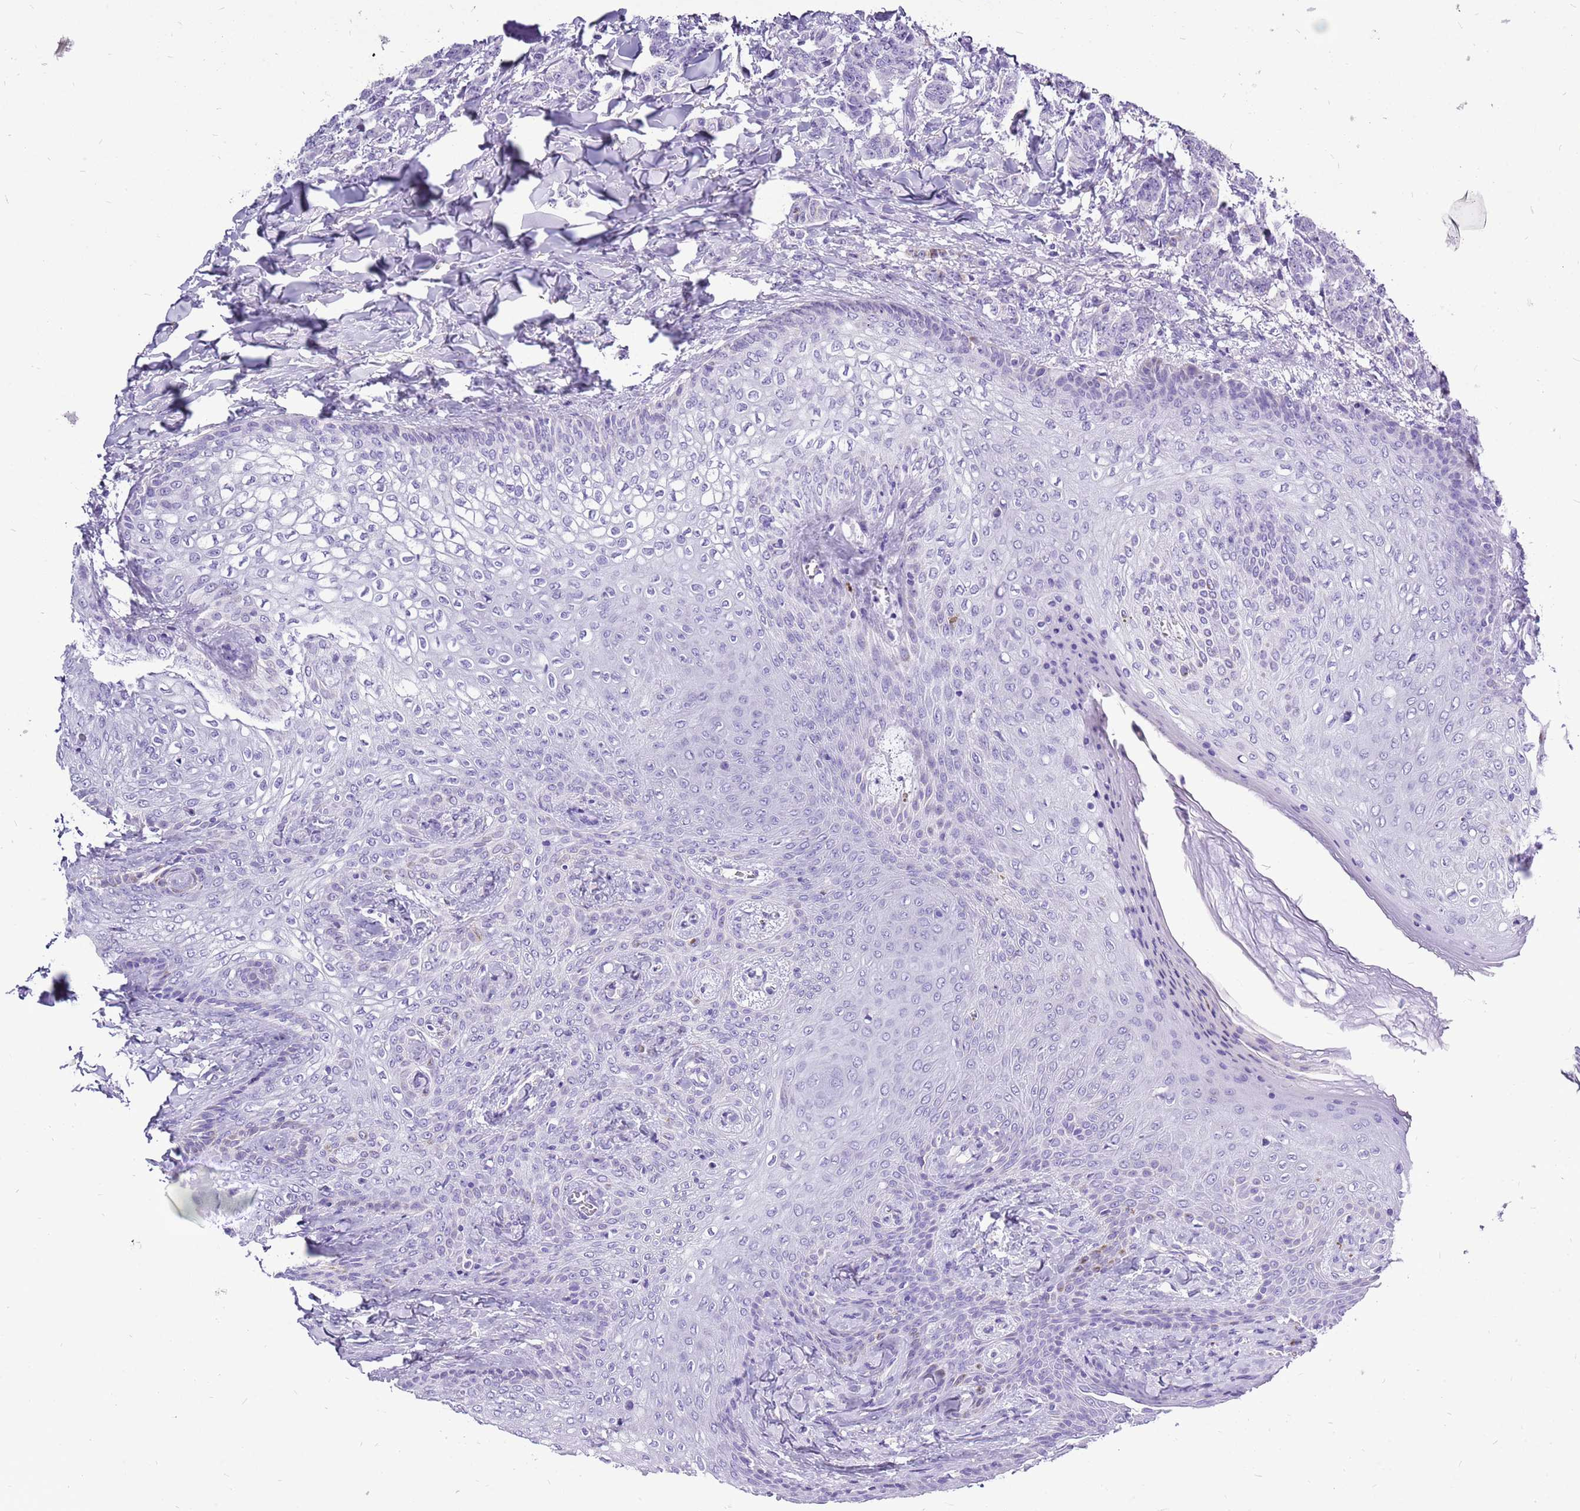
{"staining": {"intensity": "negative", "quantity": "none", "location": "none"}, "tissue": "breast cancer", "cell_type": "Tumor cells", "image_type": "cancer", "snomed": [{"axis": "morphology", "description": "Duct carcinoma"}, {"axis": "topography", "description": "Breast"}], "caption": "An image of breast intraductal carcinoma stained for a protein demonstrates no brown staining in tumor cells.", "gene": "ACSS3", "patient": {"sex": "female", "age": 40}}